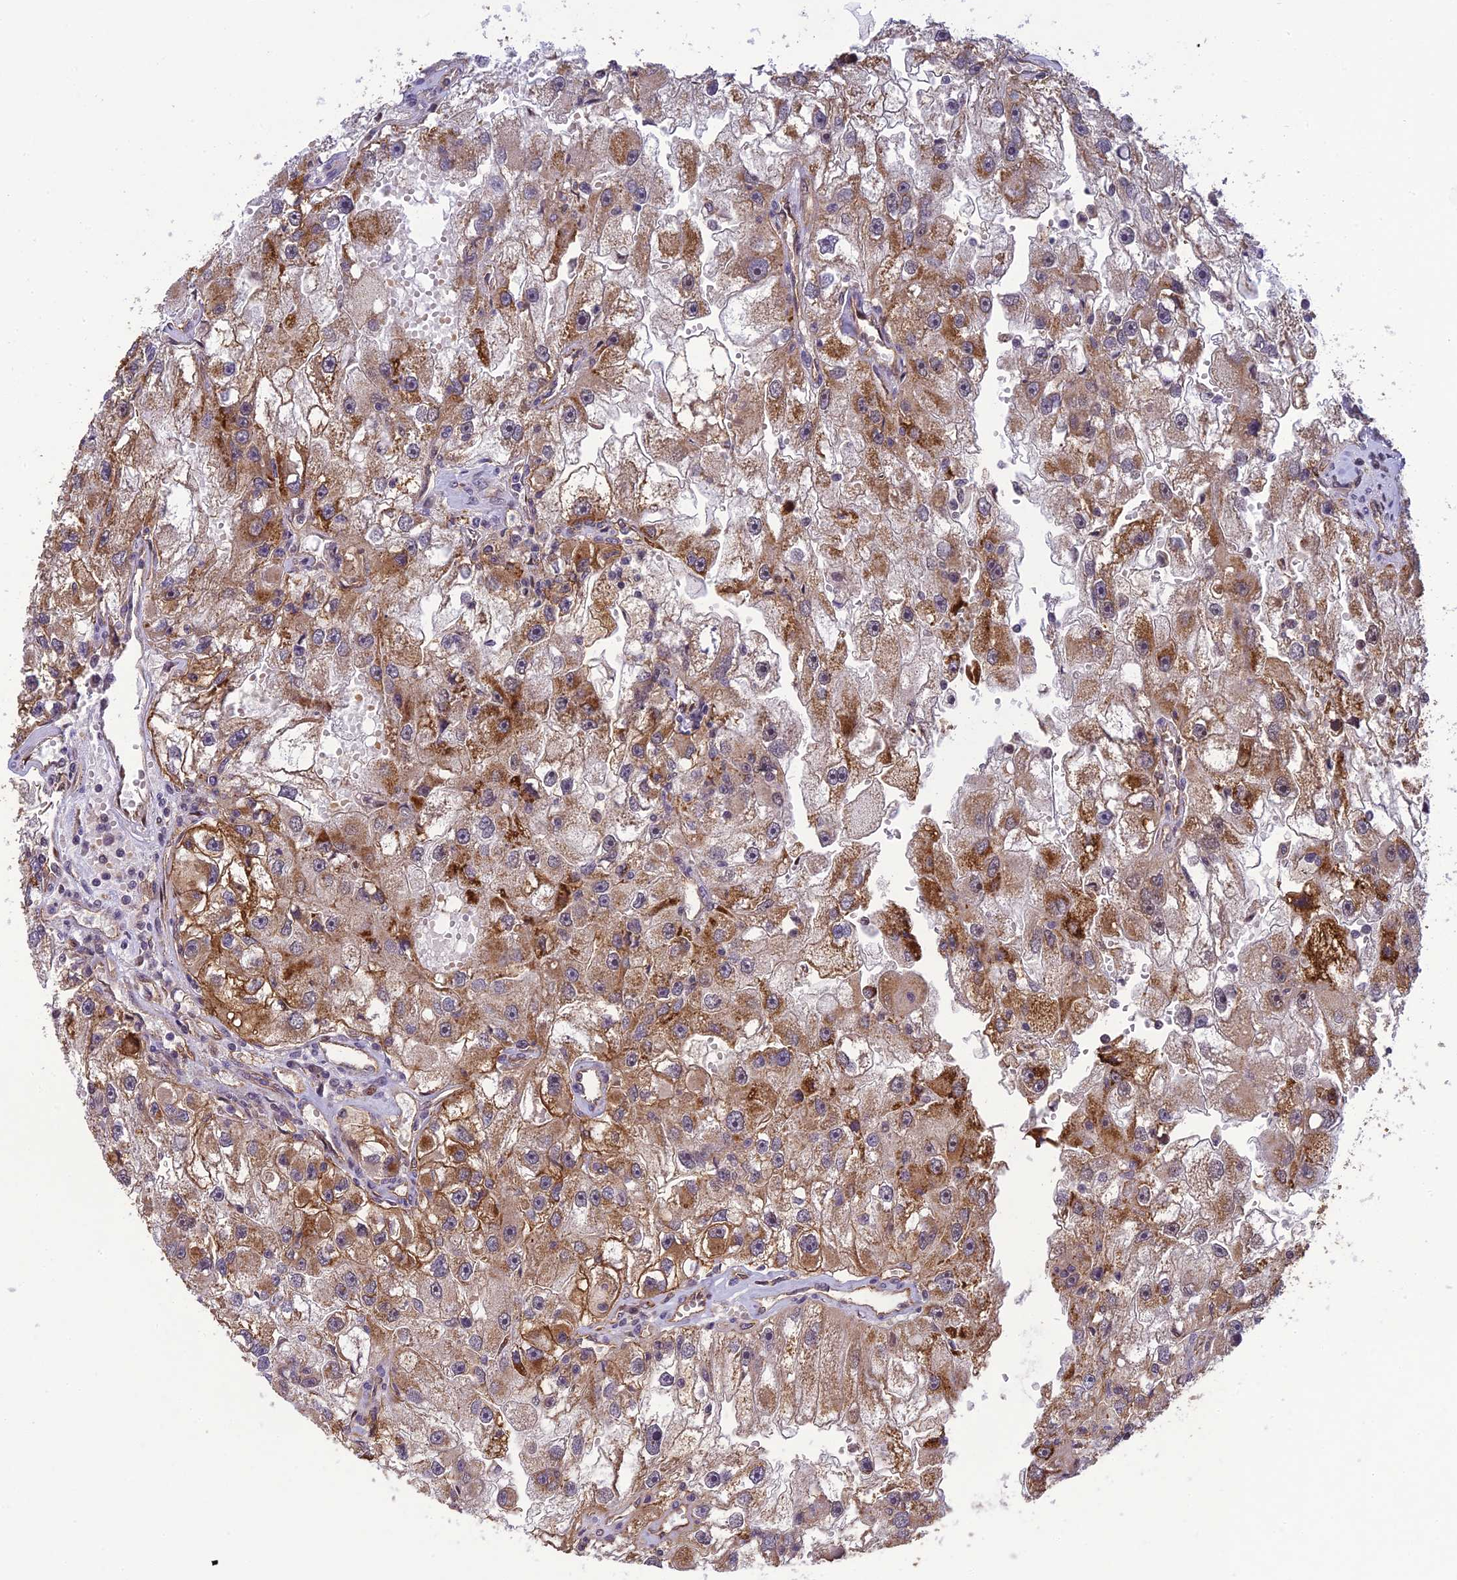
{"staining": {"intensity": "moderate", "quantity": ">75%", "location": "cytoplasmic/membranous"}, "tissue": "renal cancer", "cell_type": "Tumor cells", "image_type": "cancer", "snomed": [{"axis": "morphology", "description": "Adenocarcinoma, NOS"}, {"axis": "topography", "description": "Kidney"}], "caption": "Immunohistochemical staining of human renal adenocarcinoma demonstrates moderate cytoplasmic/membranous protein staining in about >75% of tumor cells.", "gene": "RANBP3", "patient": {"sex": "male", "age": 63}}